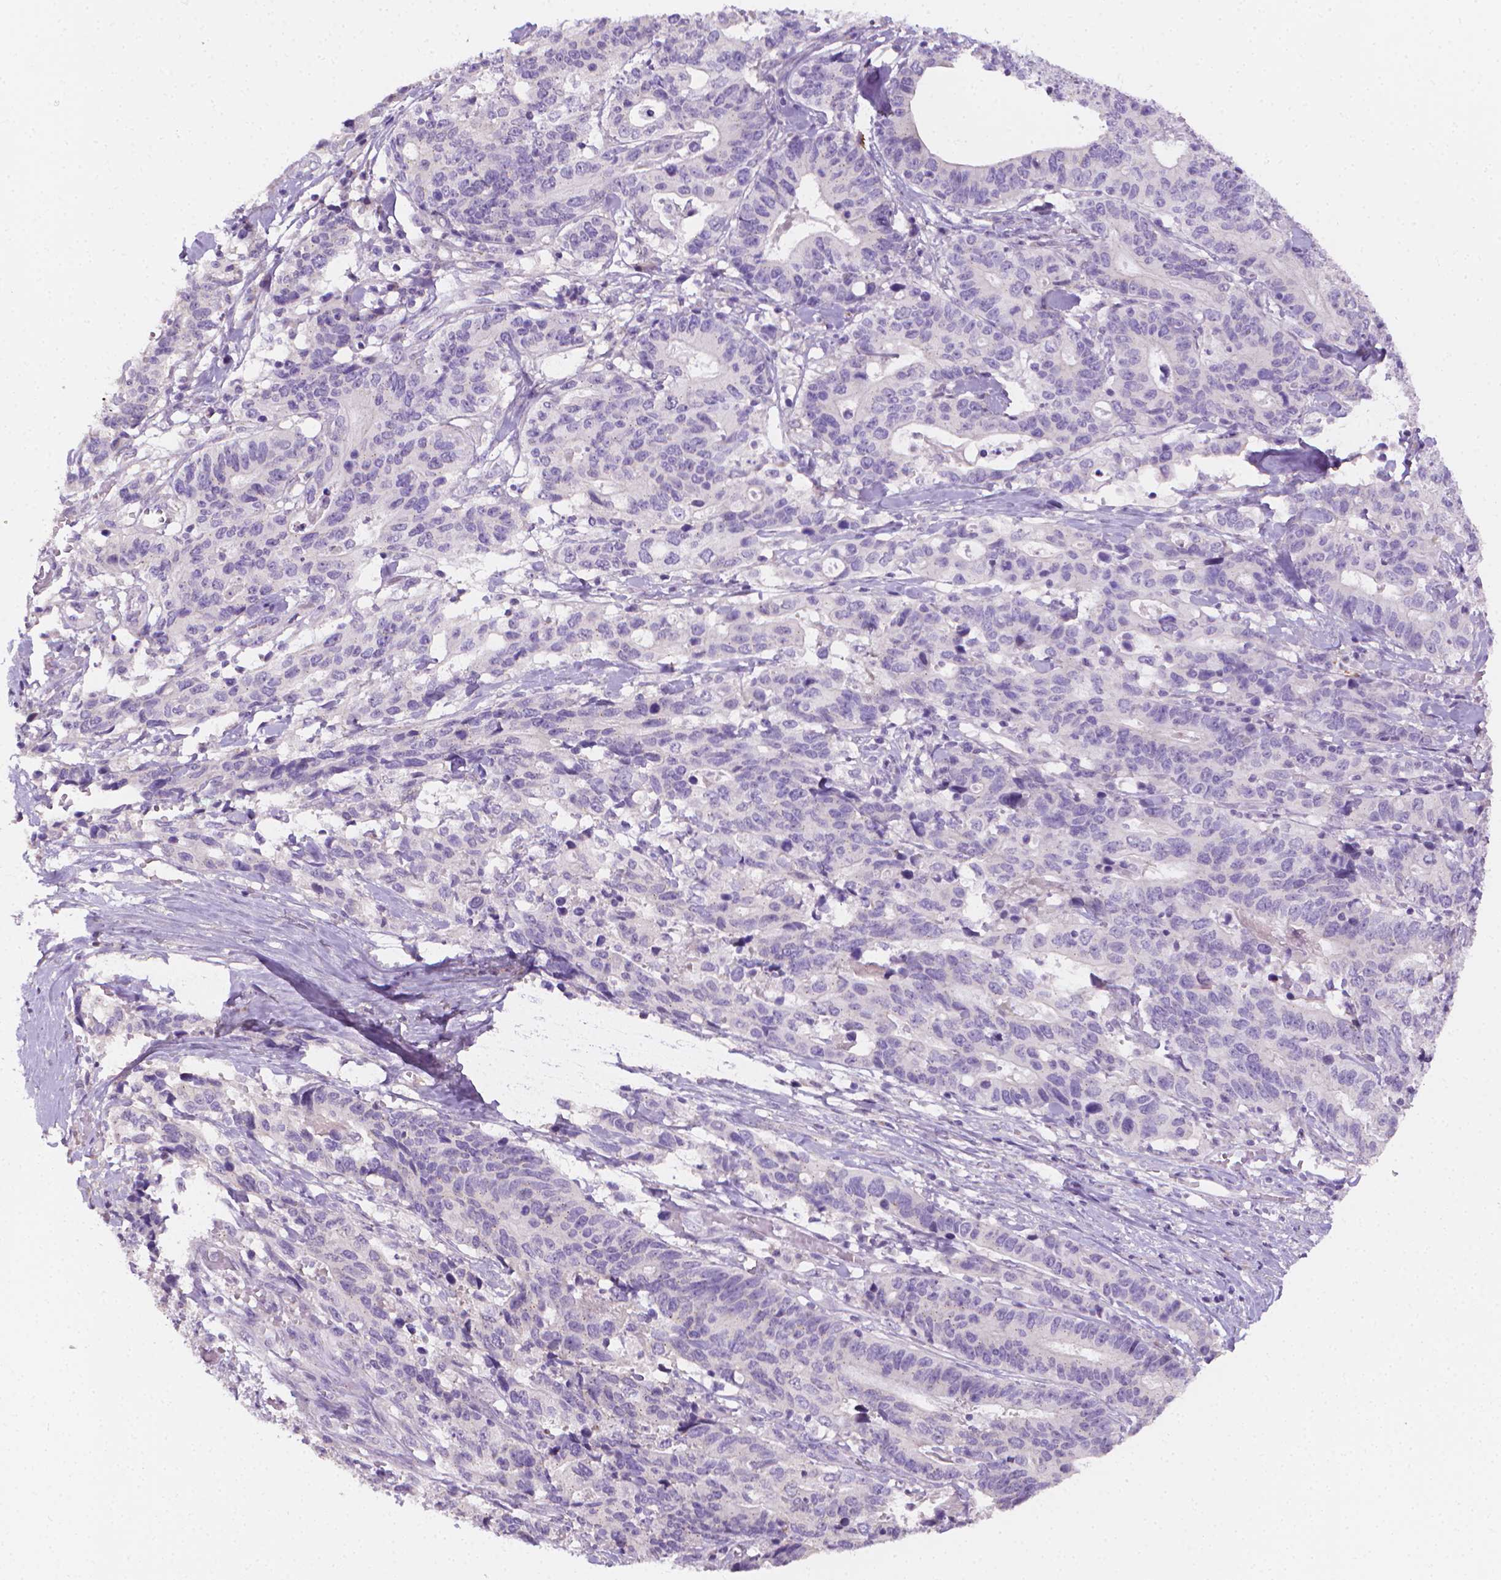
{"staining": {"intensity": "negative", "quantity": "none", "location": "none"}, "tissue": "stomach cancer", "cell_type": "Tumor cells", "image_type": "cancer", "snomed": [{"axis": "morphology", "description": "Adenocarcinoma, NOS"}, {"axis": "topography", "description": "Stomach, upper"}], "caption": "This is an IHC micrograph of human stomach adenocarcinoma. There is no positivity in tumor cells.", "gene": "NCAN", "patient": {"sex": "female", "age": 67}}